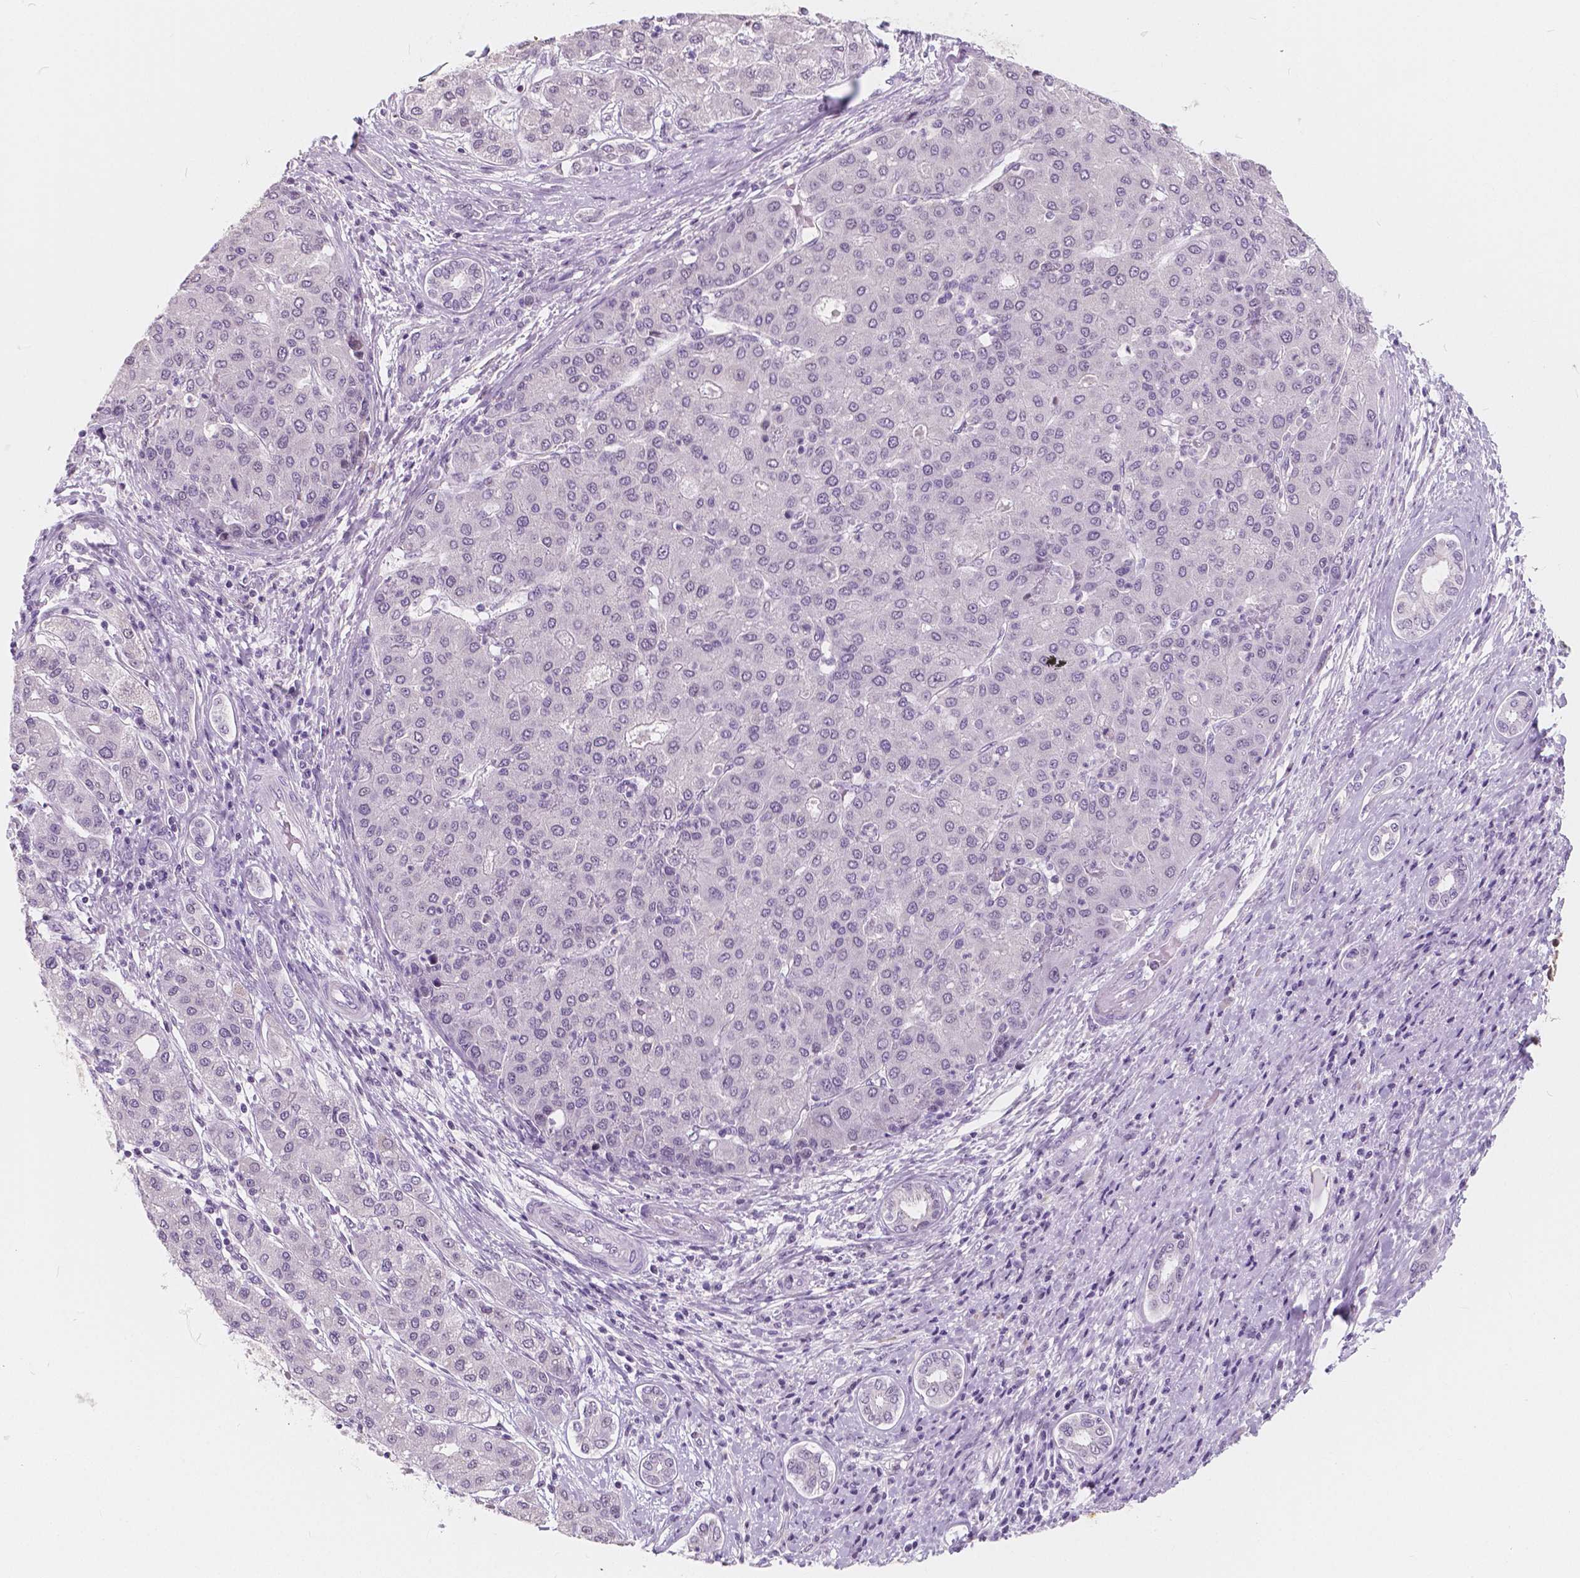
{"staining": {"intensity": "negative", "quantity": "none", "location": "none"}, "tissue": "liver cancer", "cell_type": "Tumor cells", "image_type": "cancer", "snomed": [{"axis": "morphology", "description": "Carcinoma, Hepatocellular, NOS"}, {"axis": "topography", "description": "Liver"}], "caption": "A high-resolution photomicrograph shows immunohistochemistry (IHC) staining of liver cancer (hepatocellular carcinoma), which demonstrates no significant positivity in tumor cells.", "gene": "NOLC1", "patient": {"sex": "male", "age": 65}}